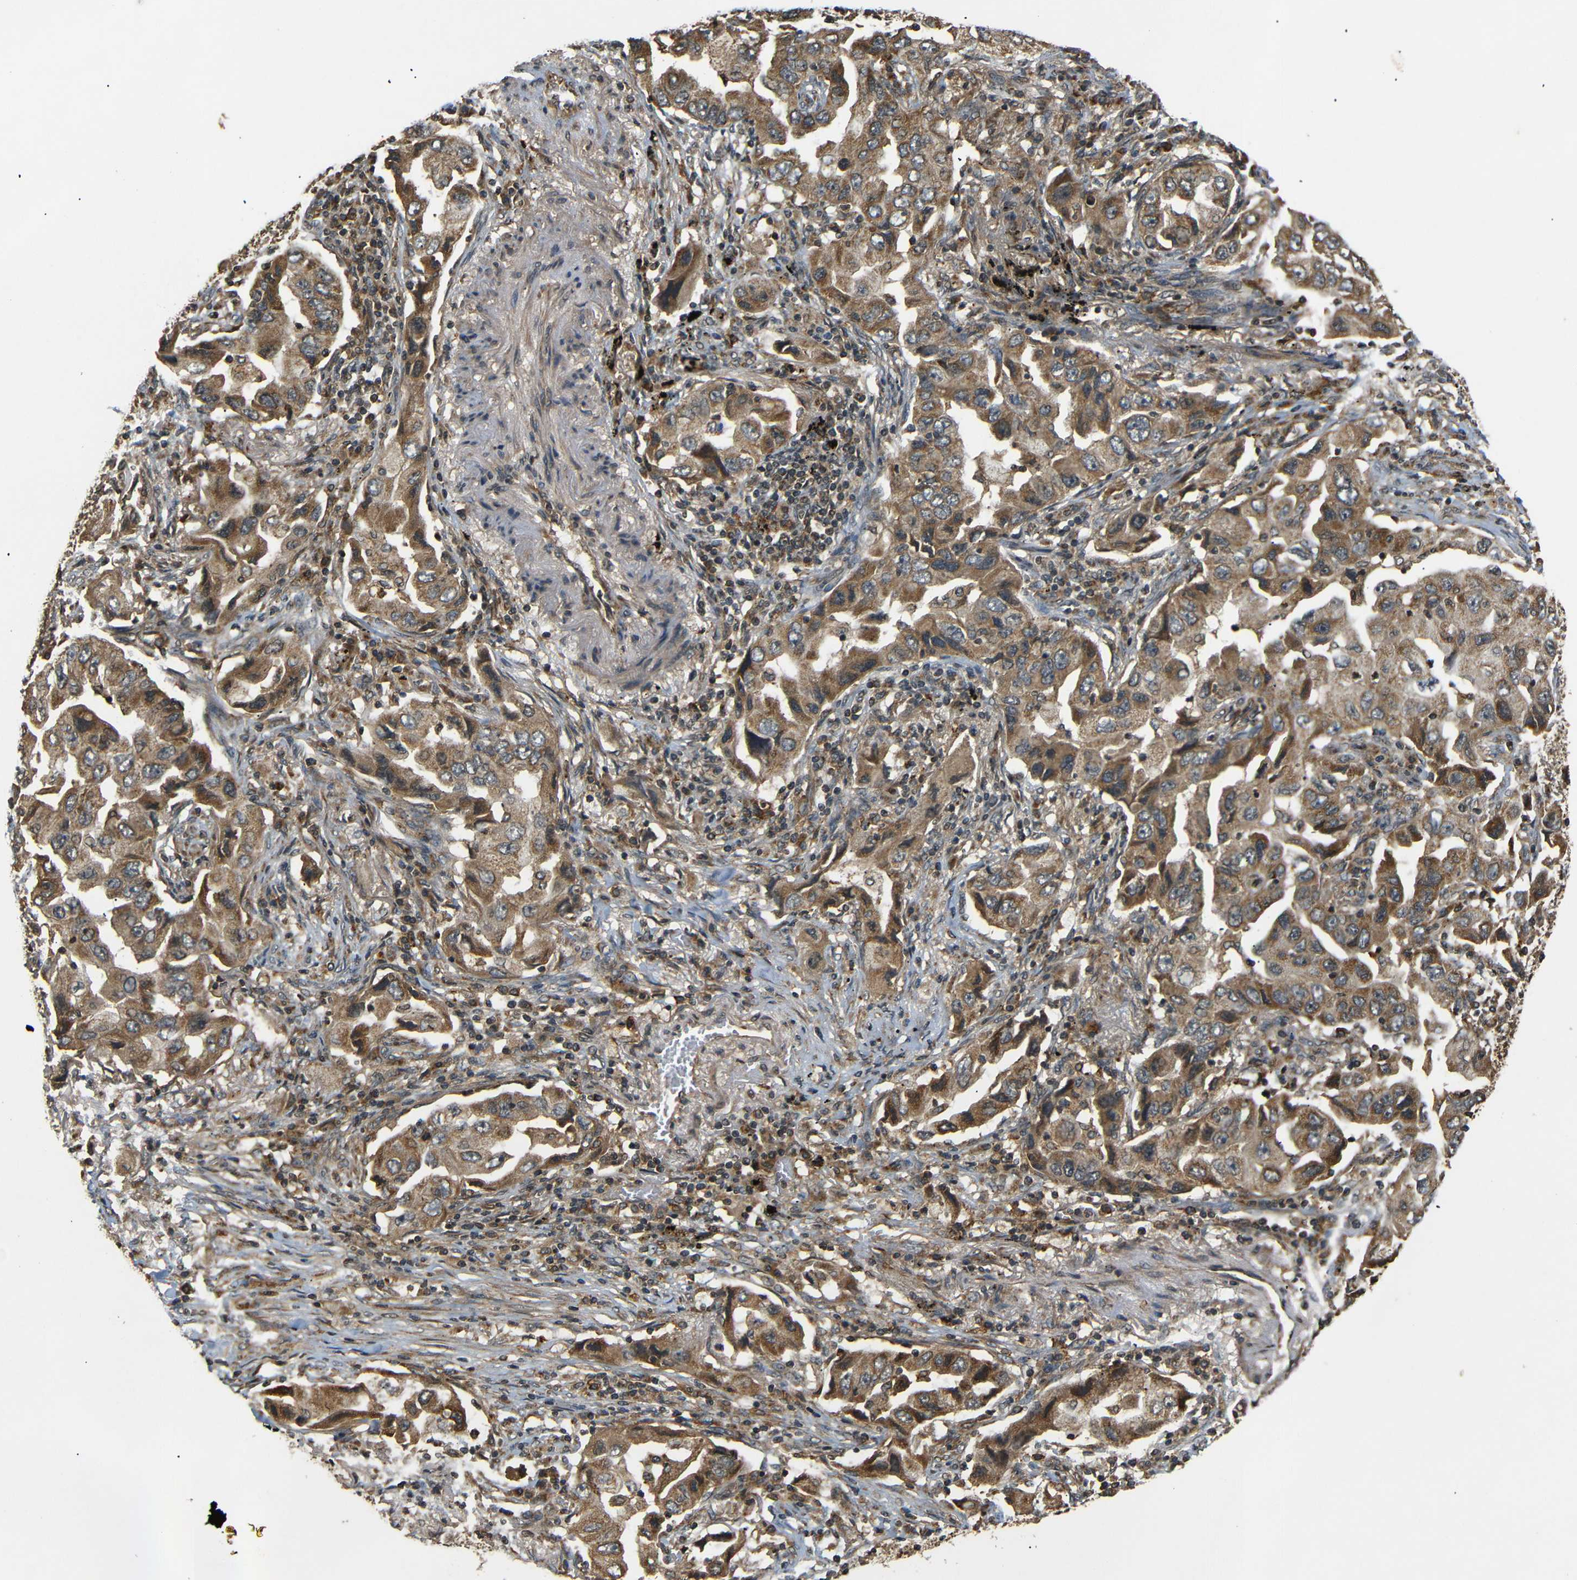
{"staining": {"intensity": "moderate", "quantity": ">75%", "location": "cytoplasmic/membranous"}, "tissue": "lung cancer", "cell_type": "Tumor cells", "image_type": "cancer", "snomed": [{"axis": "morphology", "description": "Adenocarcinoma, NOS"}, {"axis": "topography", "description": "Lung"}], "caption": "Lung cancer was stained to show a protein in brown. There is medium levels of moderate cytoplasmic/membranous staining in approximately >75% of tumor cells.", "gene": "TANK", "patient": {"sex": "female", "age": 65}}